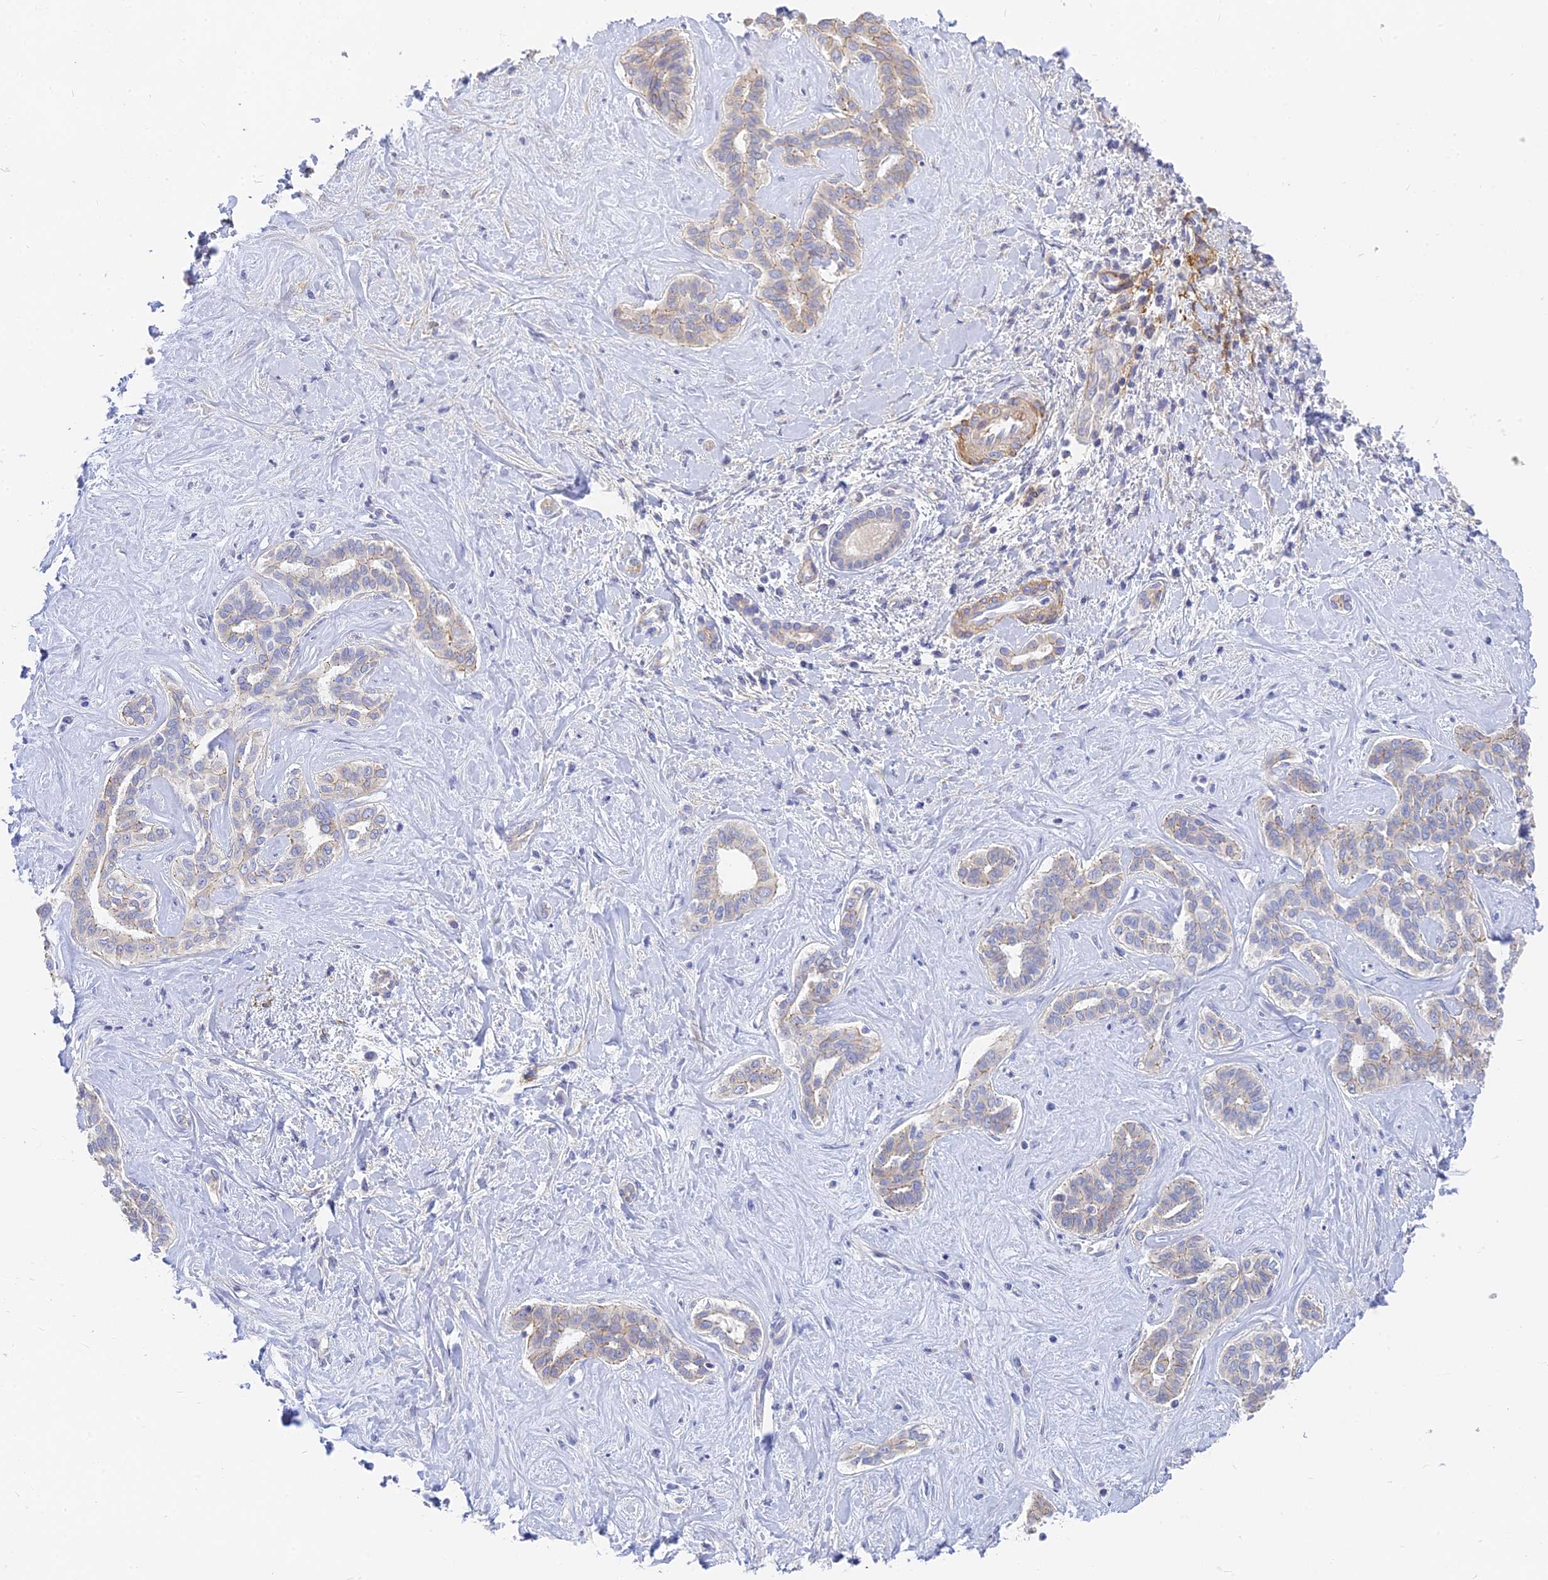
{"staining": {"intensity": "weak", "quantity": "25%-75%", "location": "cytoplasmic/membranous"}, "tissue": "liver cancer", "cell_type": "Tumor cells", "image_type": "cancer", "snomed": [{"axis": "morphology", "description": "Cholangiocarcinoma"}, {"axis": "topography", "description": "Liver"}], "caption": "This photomicrograph demonstrates liver cholangiocarcinoma stained with IHC to label a protein in brown. The cytoplasmic/membranous of tumor cells show weak positivity for the protein. Nuclei are counter-stained blue.", "gene": "MRPL15", "patient": {"sex": "female", "age": 77}}